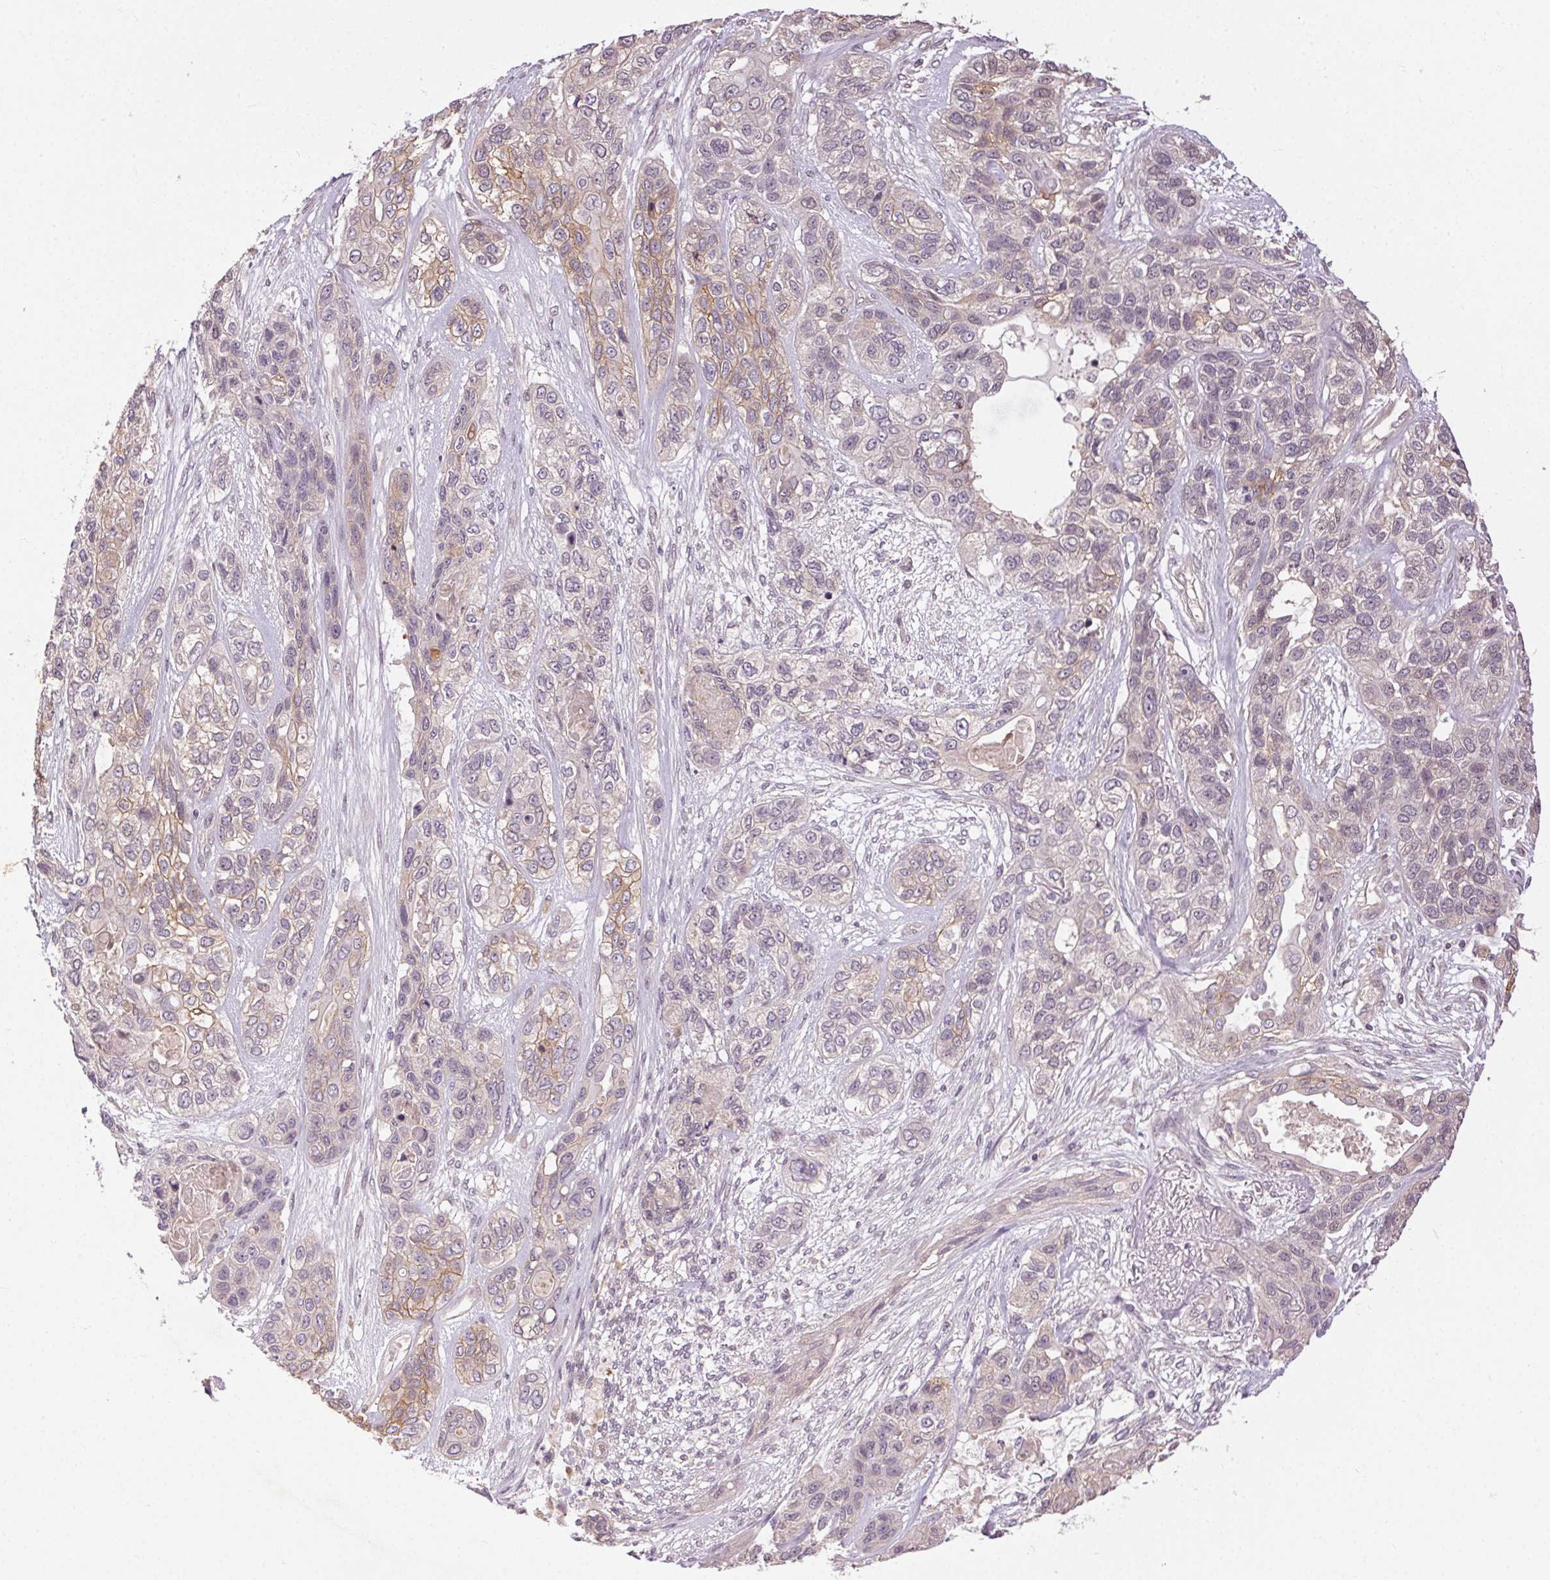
{"staining": {"intensity": "weak", "quantity": "<25%", "location": "cytoplasmic/membranous"}, "tissue": "lung cancer", "cell_type": "Tumor cells", "image_type": "cancer", "snomed": [{"axis": "morphology", "description": "Squamous cell carcinoma, NOS"}, {"axis": "topography", "description": "Lung"}], "caption": "Tumor cells are negative for brown protein staining in lung cancer.", "gene": "ATP1B3", "patient": {"sex": "female", "age": 70}}